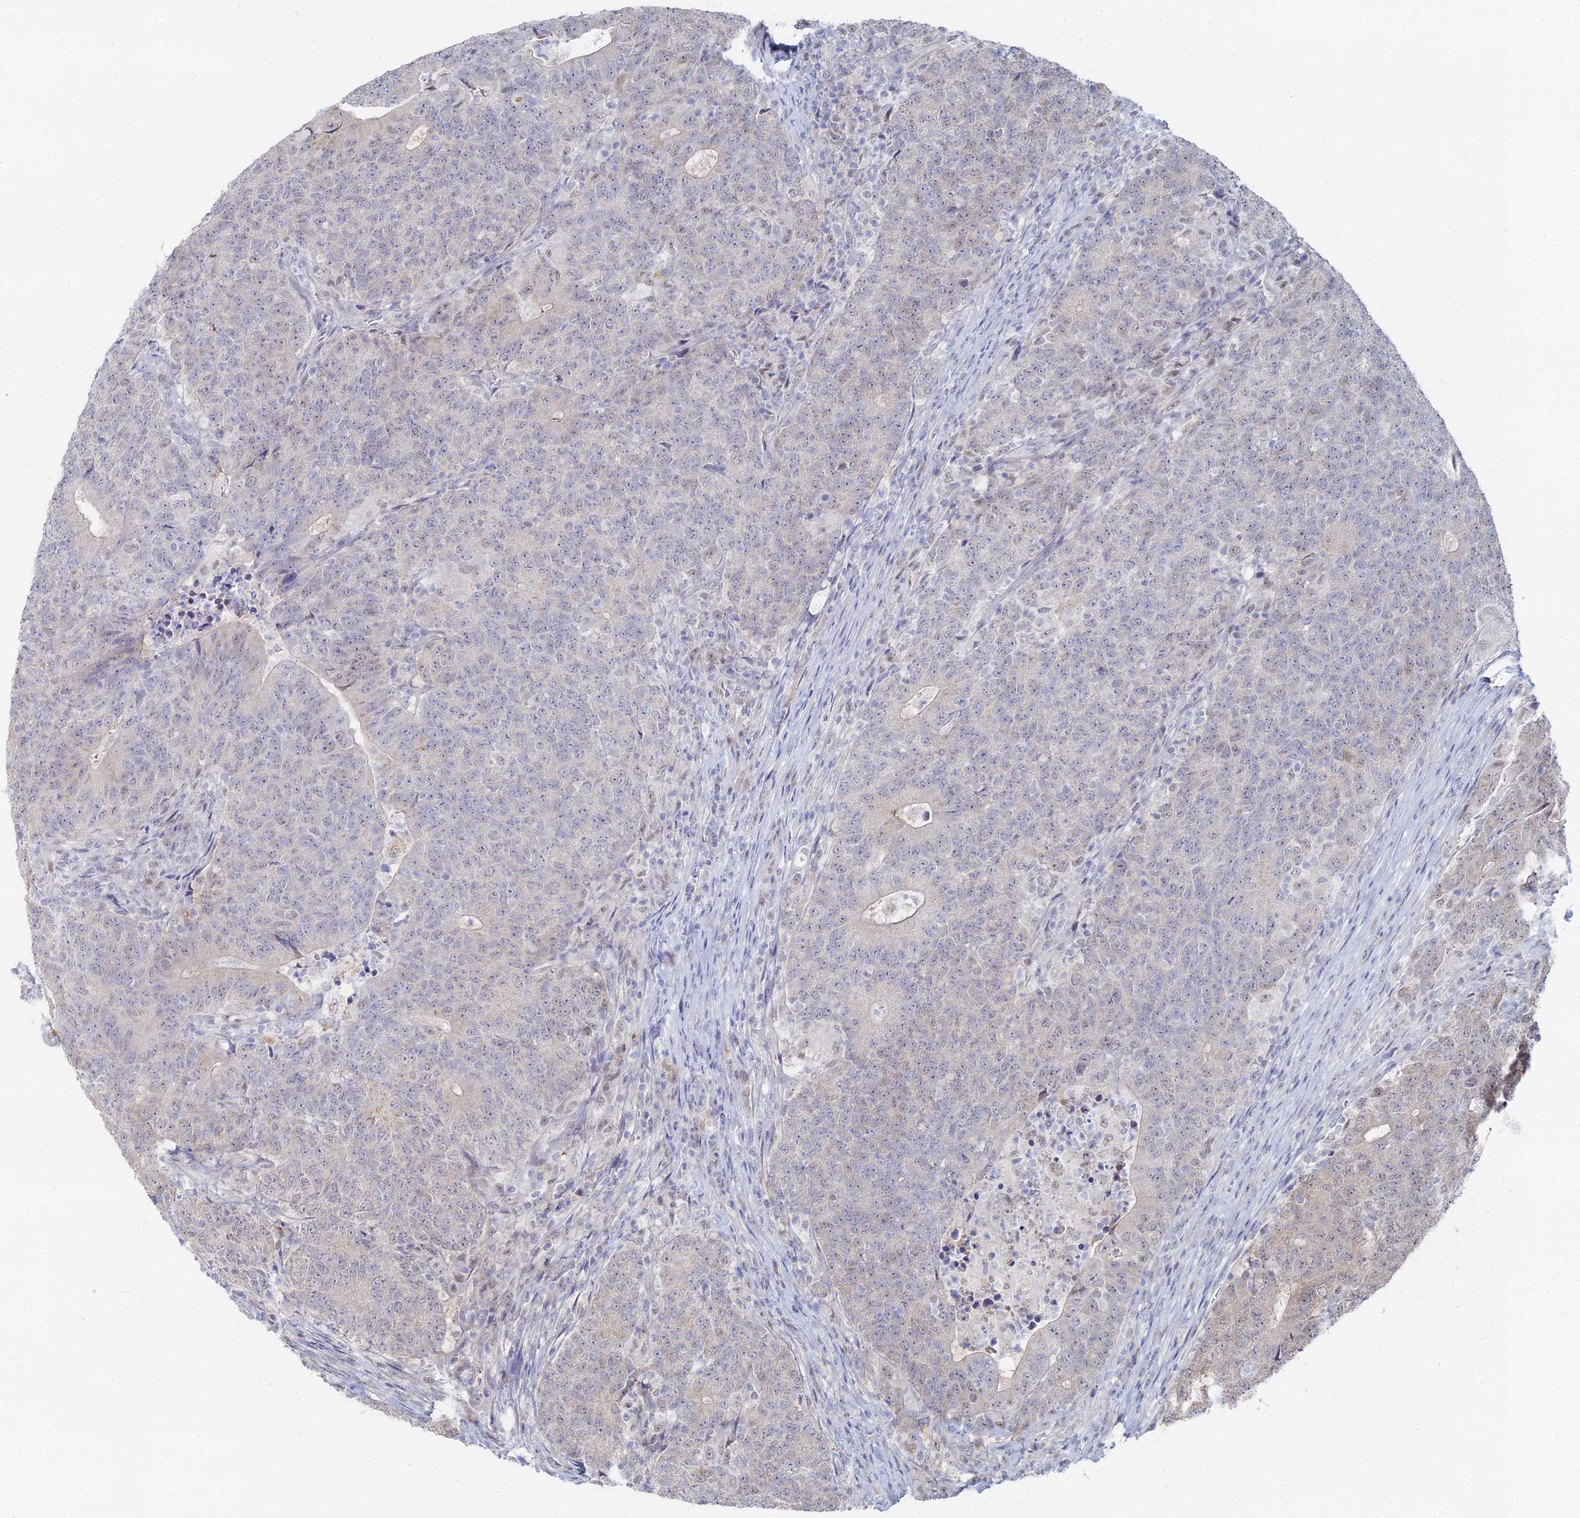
{"staining": {"intensity": "weak", "quantity": "<25%", "location": "nuclear"}, "tissue": "colorectal cancer", "cell_type": "Tumor cells", "image_type": "cancer", "snomed": [{"axis": "morphology", "description": "Adenocarcinoma, NOS"}, {"axis": "topography", "description": "Colon"}], "caption": "Immunohistochemistry (IHC) of human colorectal adenocarcinoma reveals no expression in tumor cells.", "gene": "THAP4", "patient": {"sex": "female", "age": 75}}